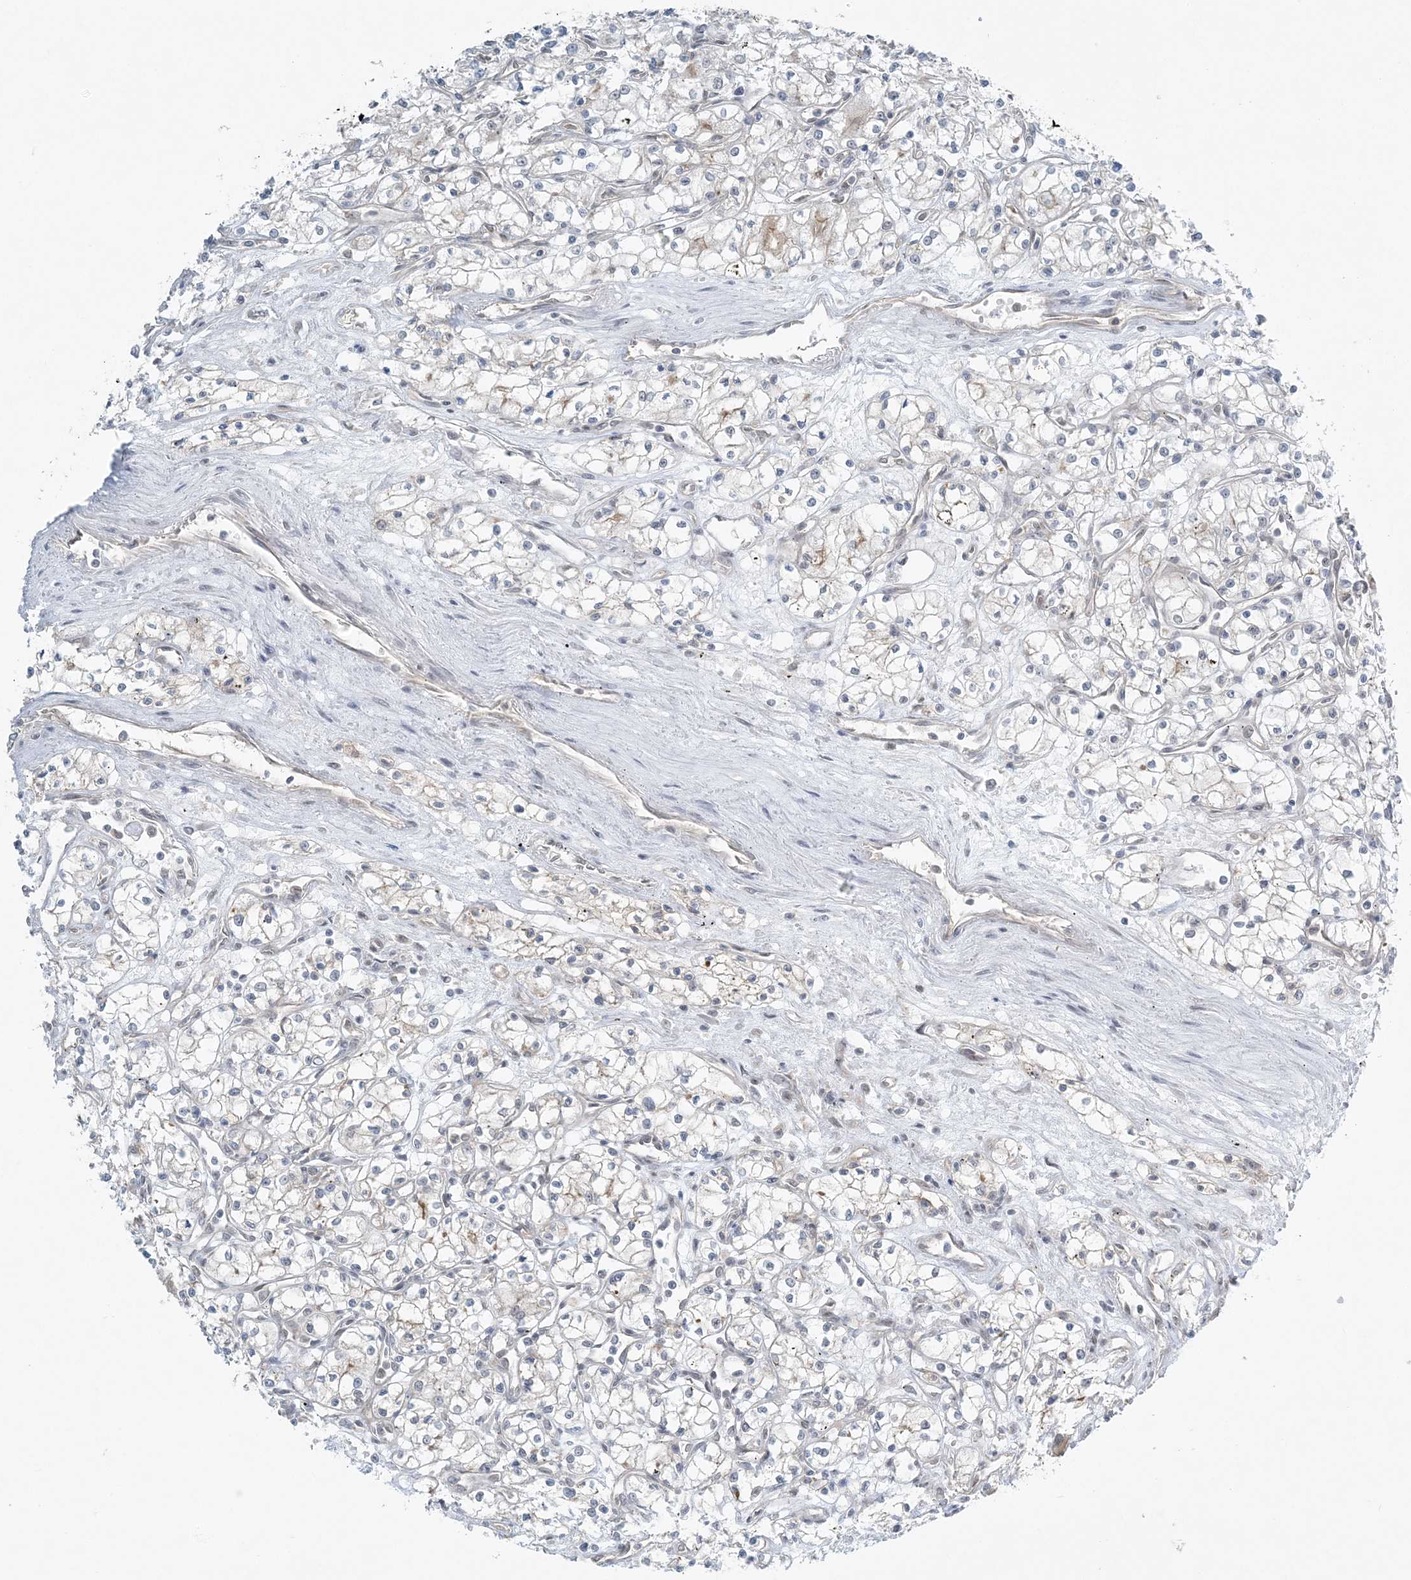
{"staining": {"intensity": "negative", "quantity": "none", "location": "none"}, "tissue": "renal cancer", "cell_type": "Tumor cells", "image_type": "cancer", "snomed": [{"axis": "morphology", "description": "Adenocarcinoma, NOS"}, {"axis": "topography", "description": "Kidney"}], "caption": "Immunohistochemical staining of renal adenocarcinoma demonstrates no significant positivity in tumor cells.", "gene": "ATP11A", "patient": {"sex": "male", "age": 59}}